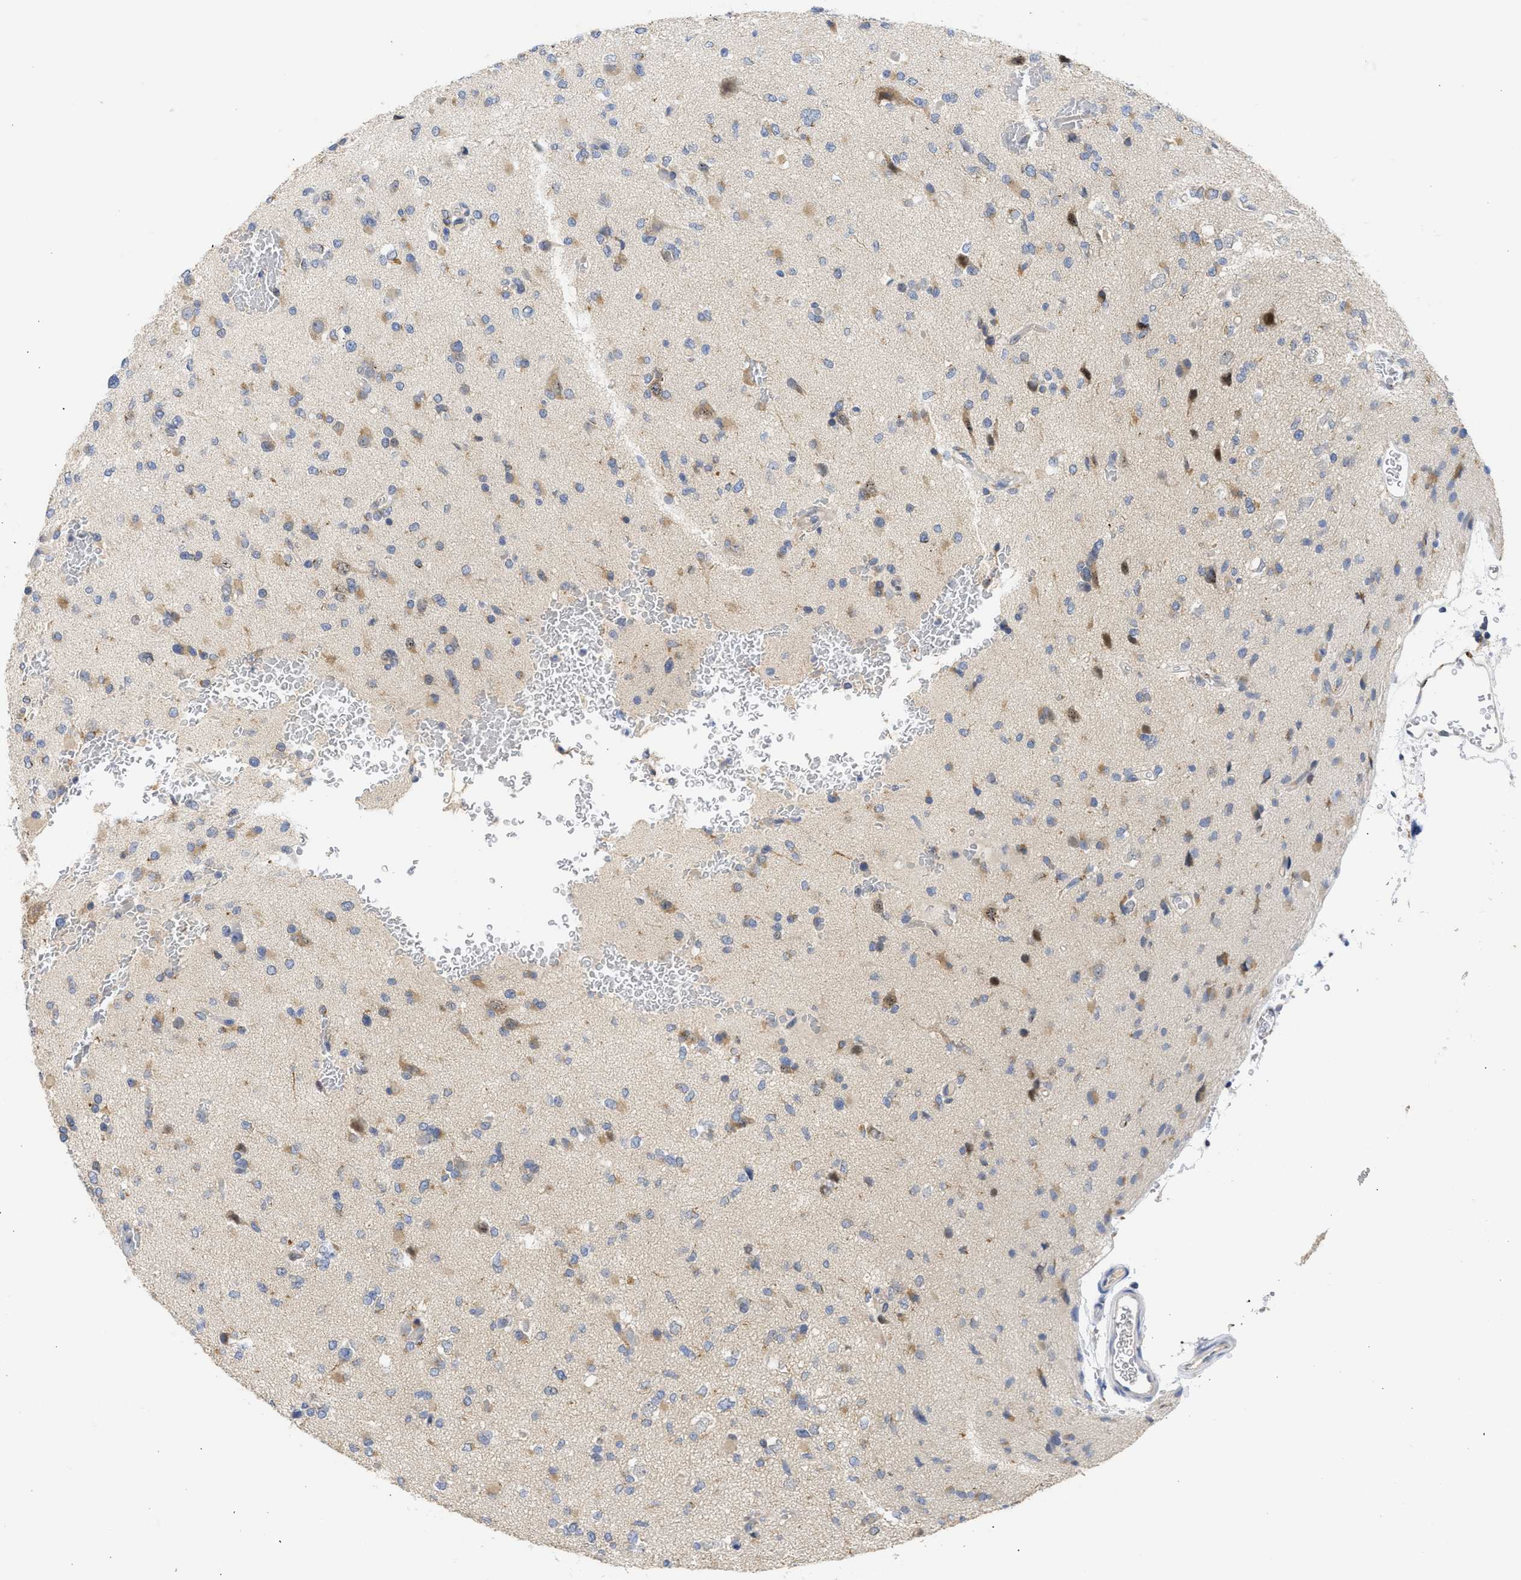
{"staining": {"intensity": "weak", "quantity": ">75%", "location": "cytoplasmic/membranous"}, "tissue": "glioma", "cell_type": "Tumor cells", "image_type": "cancer", "snomed": [{"axis": "morphology", "description": "Glioma, malignant, Low grade"}, {"axis": "topography", "description": "Brain"}], "caption": "Human low-grade glioma (malignant) stained for a protein (brown) demonstrates weak cytoplasmic/membranous positive staining in approximately >75% of tumor cells.", "gene": "TMED1", "patient": {"sex": "female", "age": 22}}